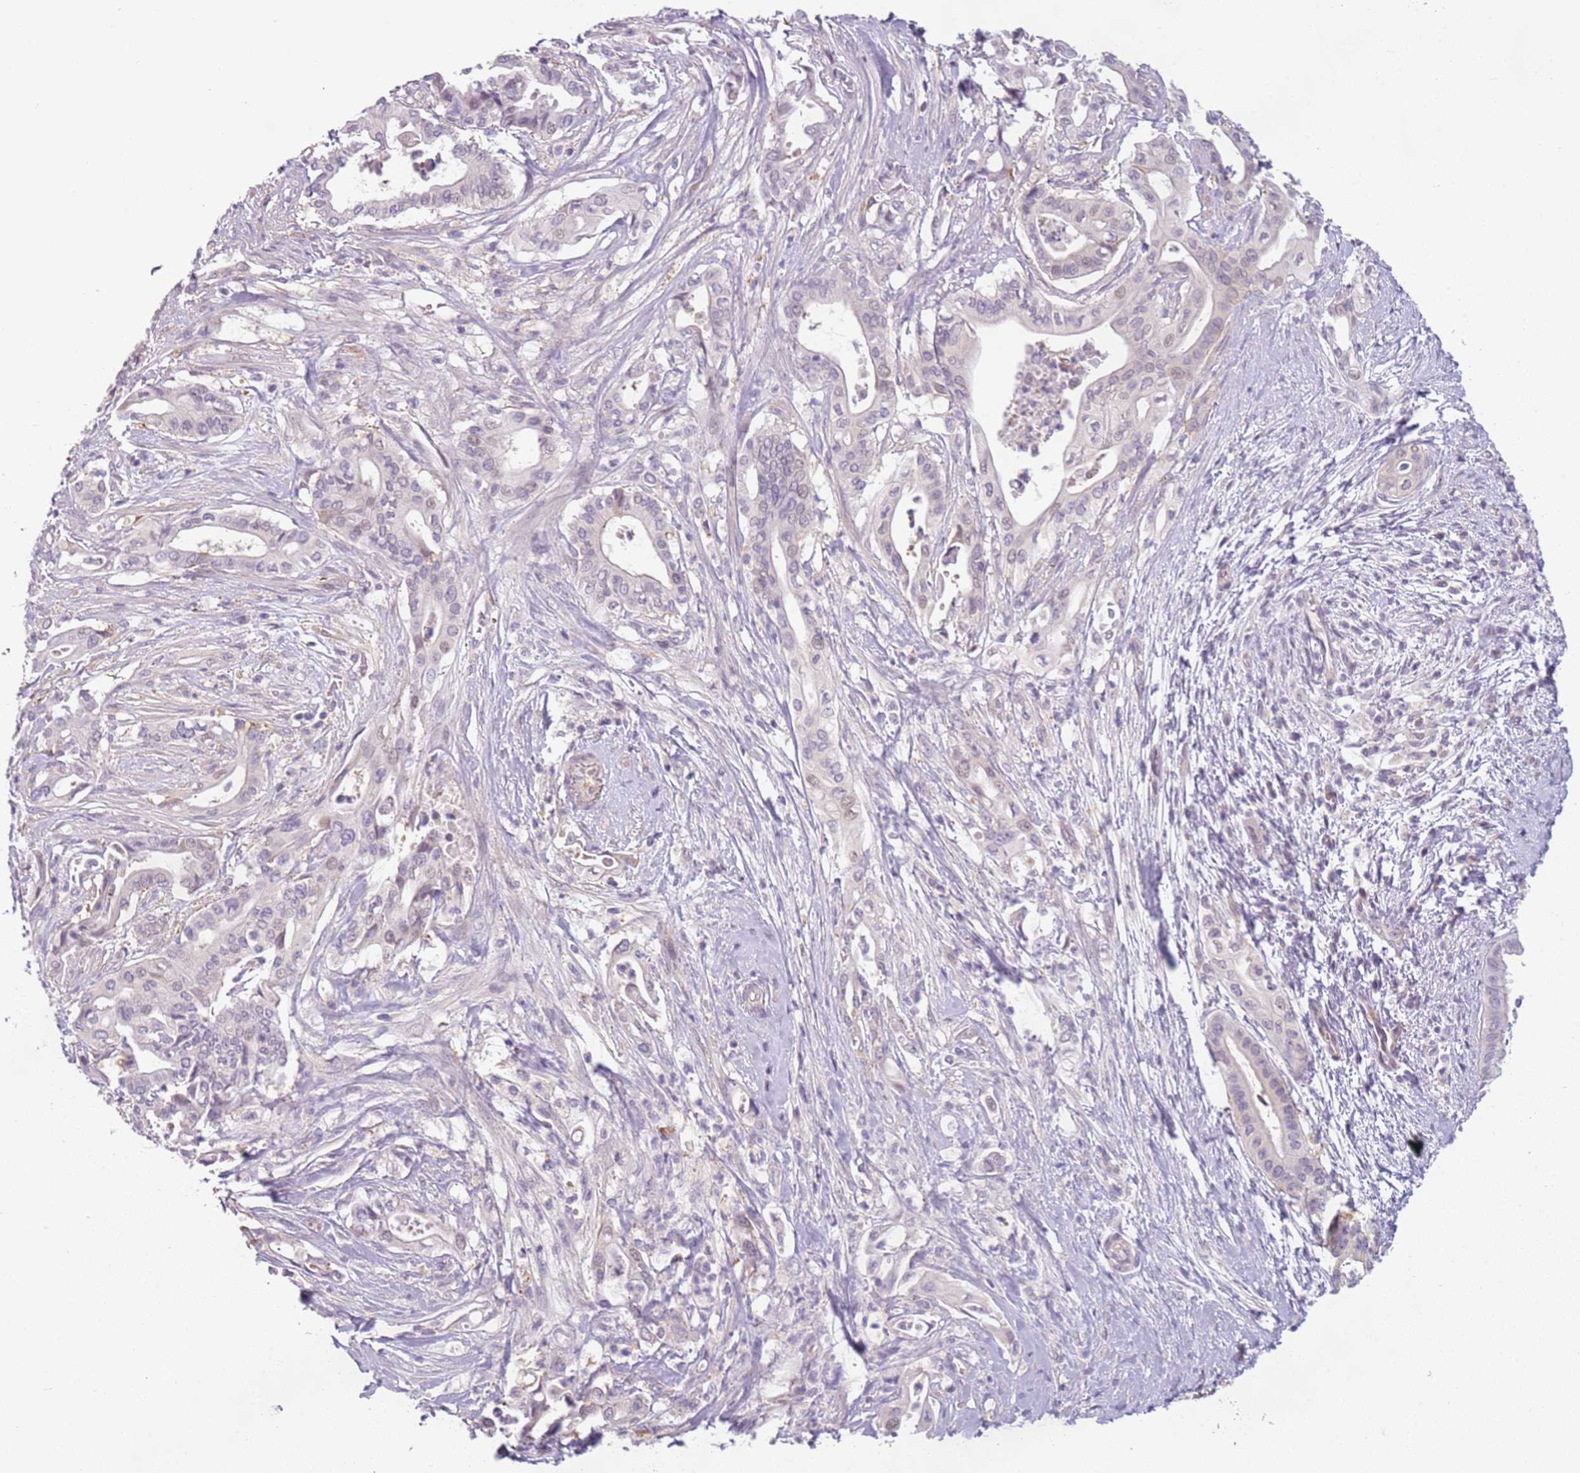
{"staining": {"intensity": "negative", "quantity": "none", "location": "none"}, "tissue": "pancreatic cancer", "cell_type": "Tumor cells", "image_type": "cancer", "snomed": [{"axis": "morphology", "description": "Adenocarcinoma, NOS"}, {"axis": "topography", "description": "Pancreas"}], "caption": "Tumor cells show no significant expression in pancreatic cancer.", "gene": "DEFB116", "patient": {"sex": "female", "age": 77}}